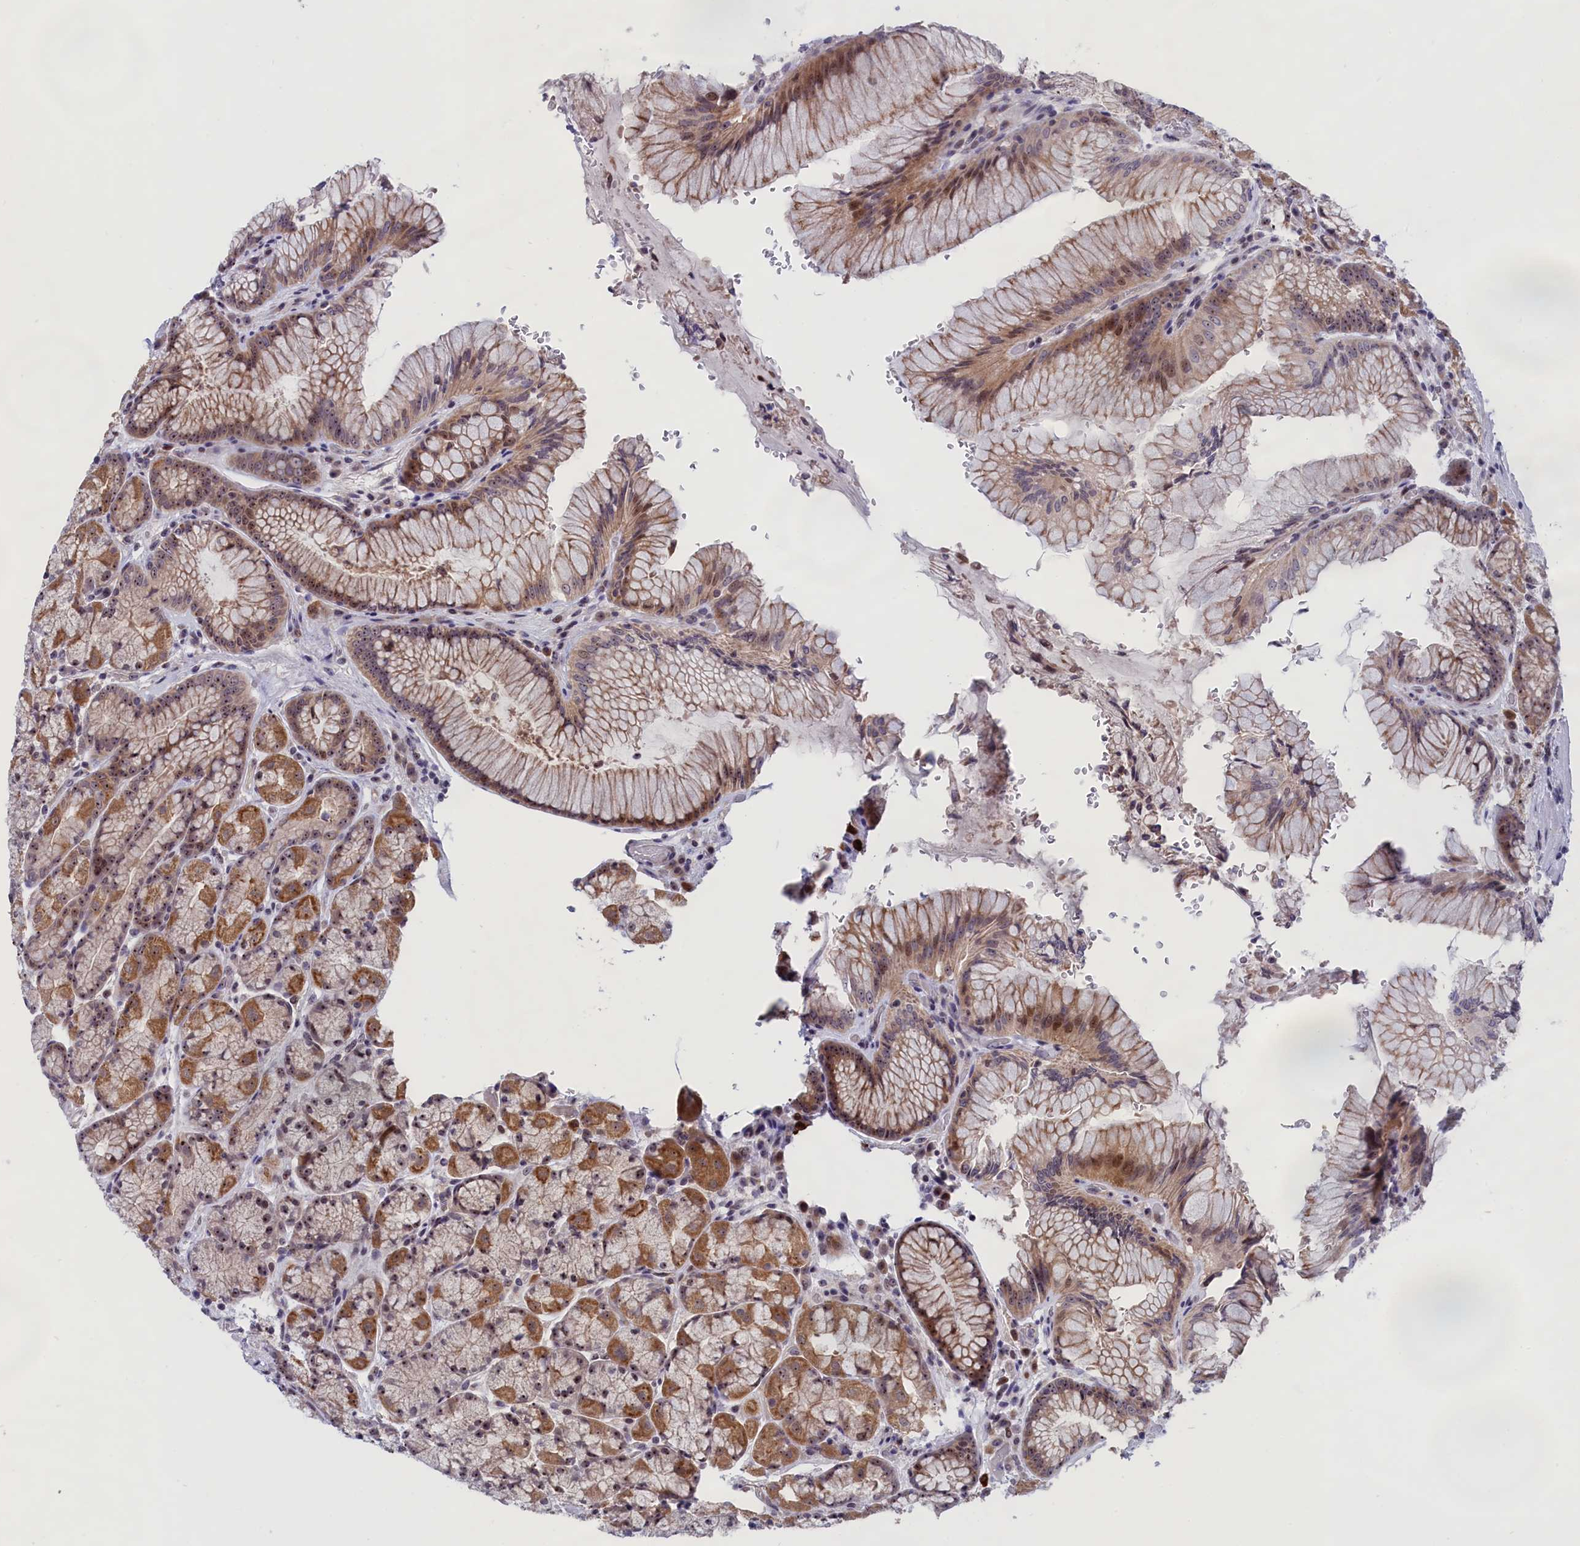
{"staining": {"intensity": "moderate", "quantity": ">75%", "location": "cytoplasmic/membranous,nuclear"}, "tissue": "stomach", "cell_type": "Glandular cells", "image_type": "normal", "snomed": [{"axis": "morphology", "description": "Normal tissue, NOS"}, {"axis": "topography", "description": "Stomach"}], "caption": "Protein staining of benign stomach shows moderate cytoplasmic/membranous,nuclear expression in approximately >75% of glandular cells. Nuclei are stained in blue.", "gene": "PPAN", "patient": {"sex": "male", "age": 63}}